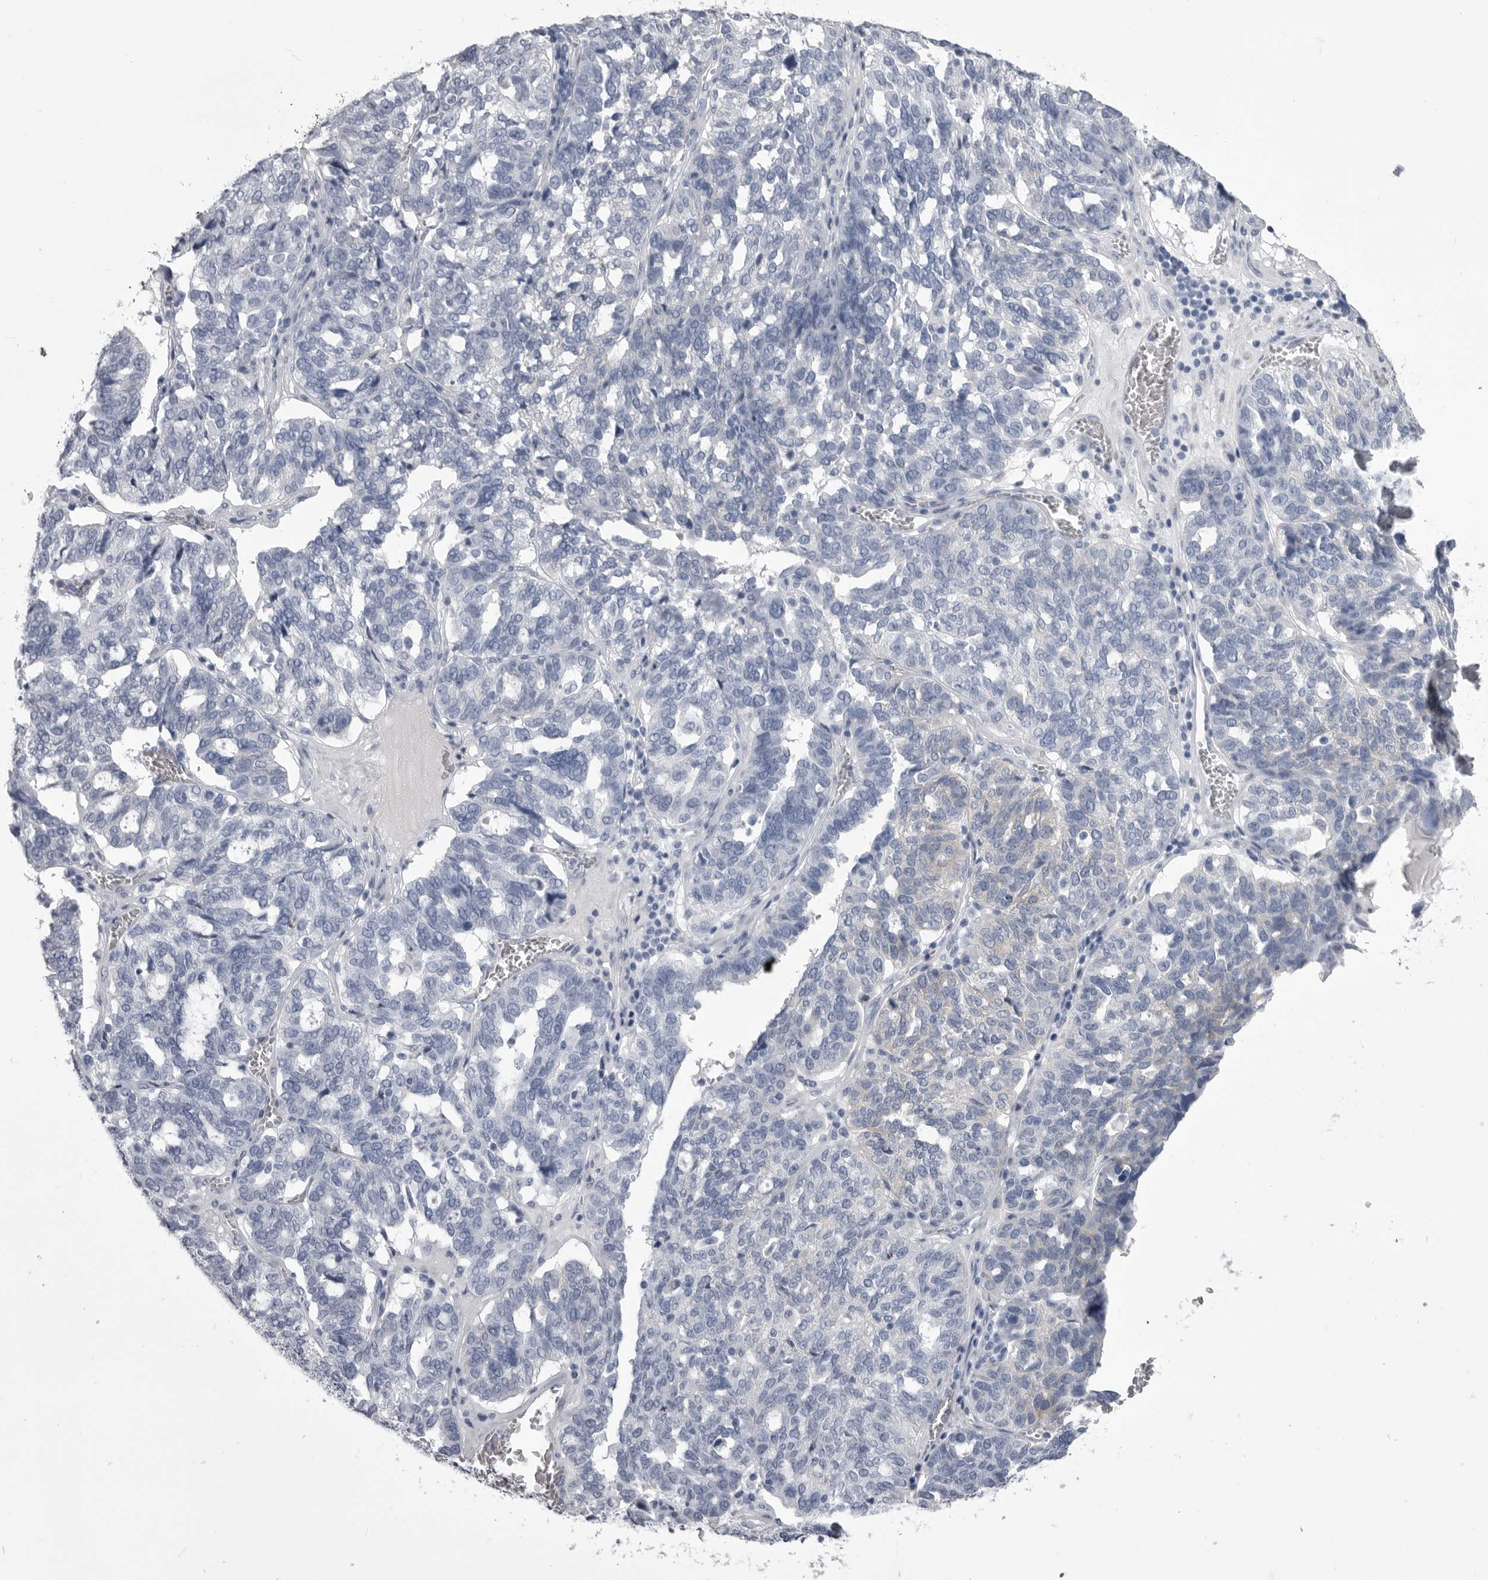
{"staining": {"intensity": "negative", "quantity": "none", "location": "none"}, "tissue": "ovarian cancer", "cell_type": "Tumor cells", "image_type": "cancer", "snomed": [{"axis": "morphology", "description": "Cystadenocarcinoma, serous, NOS"}, {"axis": "topography", "description": "Ovary"}], "caption": "An IHC micrograph of ovarian cancer is shown. There is no staining in tumor cells of ovarian cancer. (Immunohistochemistry, brightfield microscopy, high magnification).", "gene": "ANK2", "patient": {"sex": "female", "age": 59}}